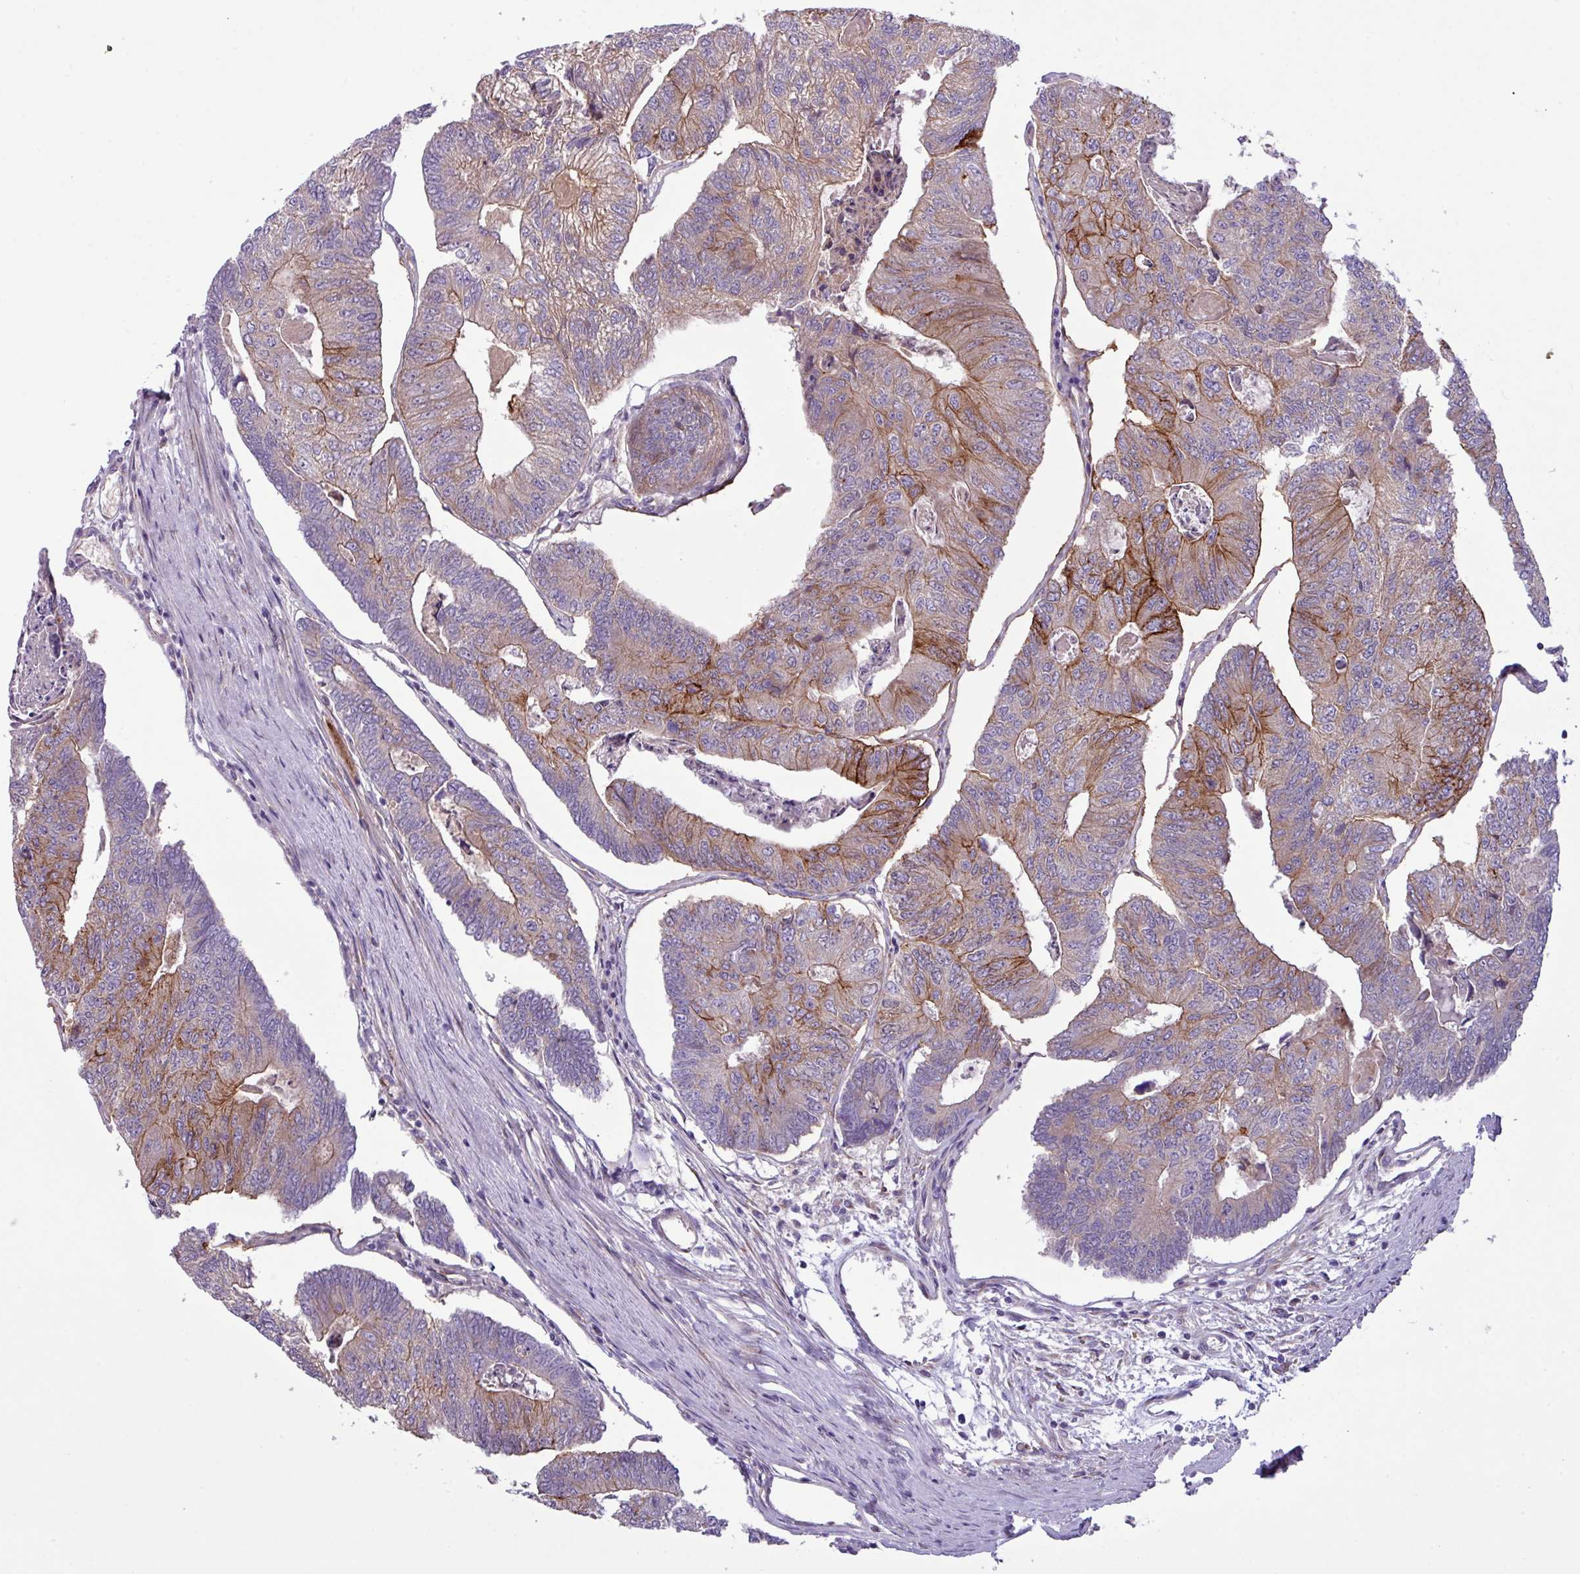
{"staining": {"intensity": "moderate", "quantity": "25%-75%", "location": "cytoplasmic/membranous"}, "tissue": "colorectal cancer", "cell_type": "Tumor cells", "image_type": "cancer", "snomed": [{"axis": "morphology", "description": "Adenocarcinoma, NOS"}, {"axis": "topography", "description": "Colon"}], "caption": "Human colorectal adenocarcinoma stained for a protein (brown) exhibits moderate cytoplasmic/membranous positive positivity in about 25%-75% of tumor cells.", "gene": "RAB19", "patient": {"sex": "female", "age": 67}}